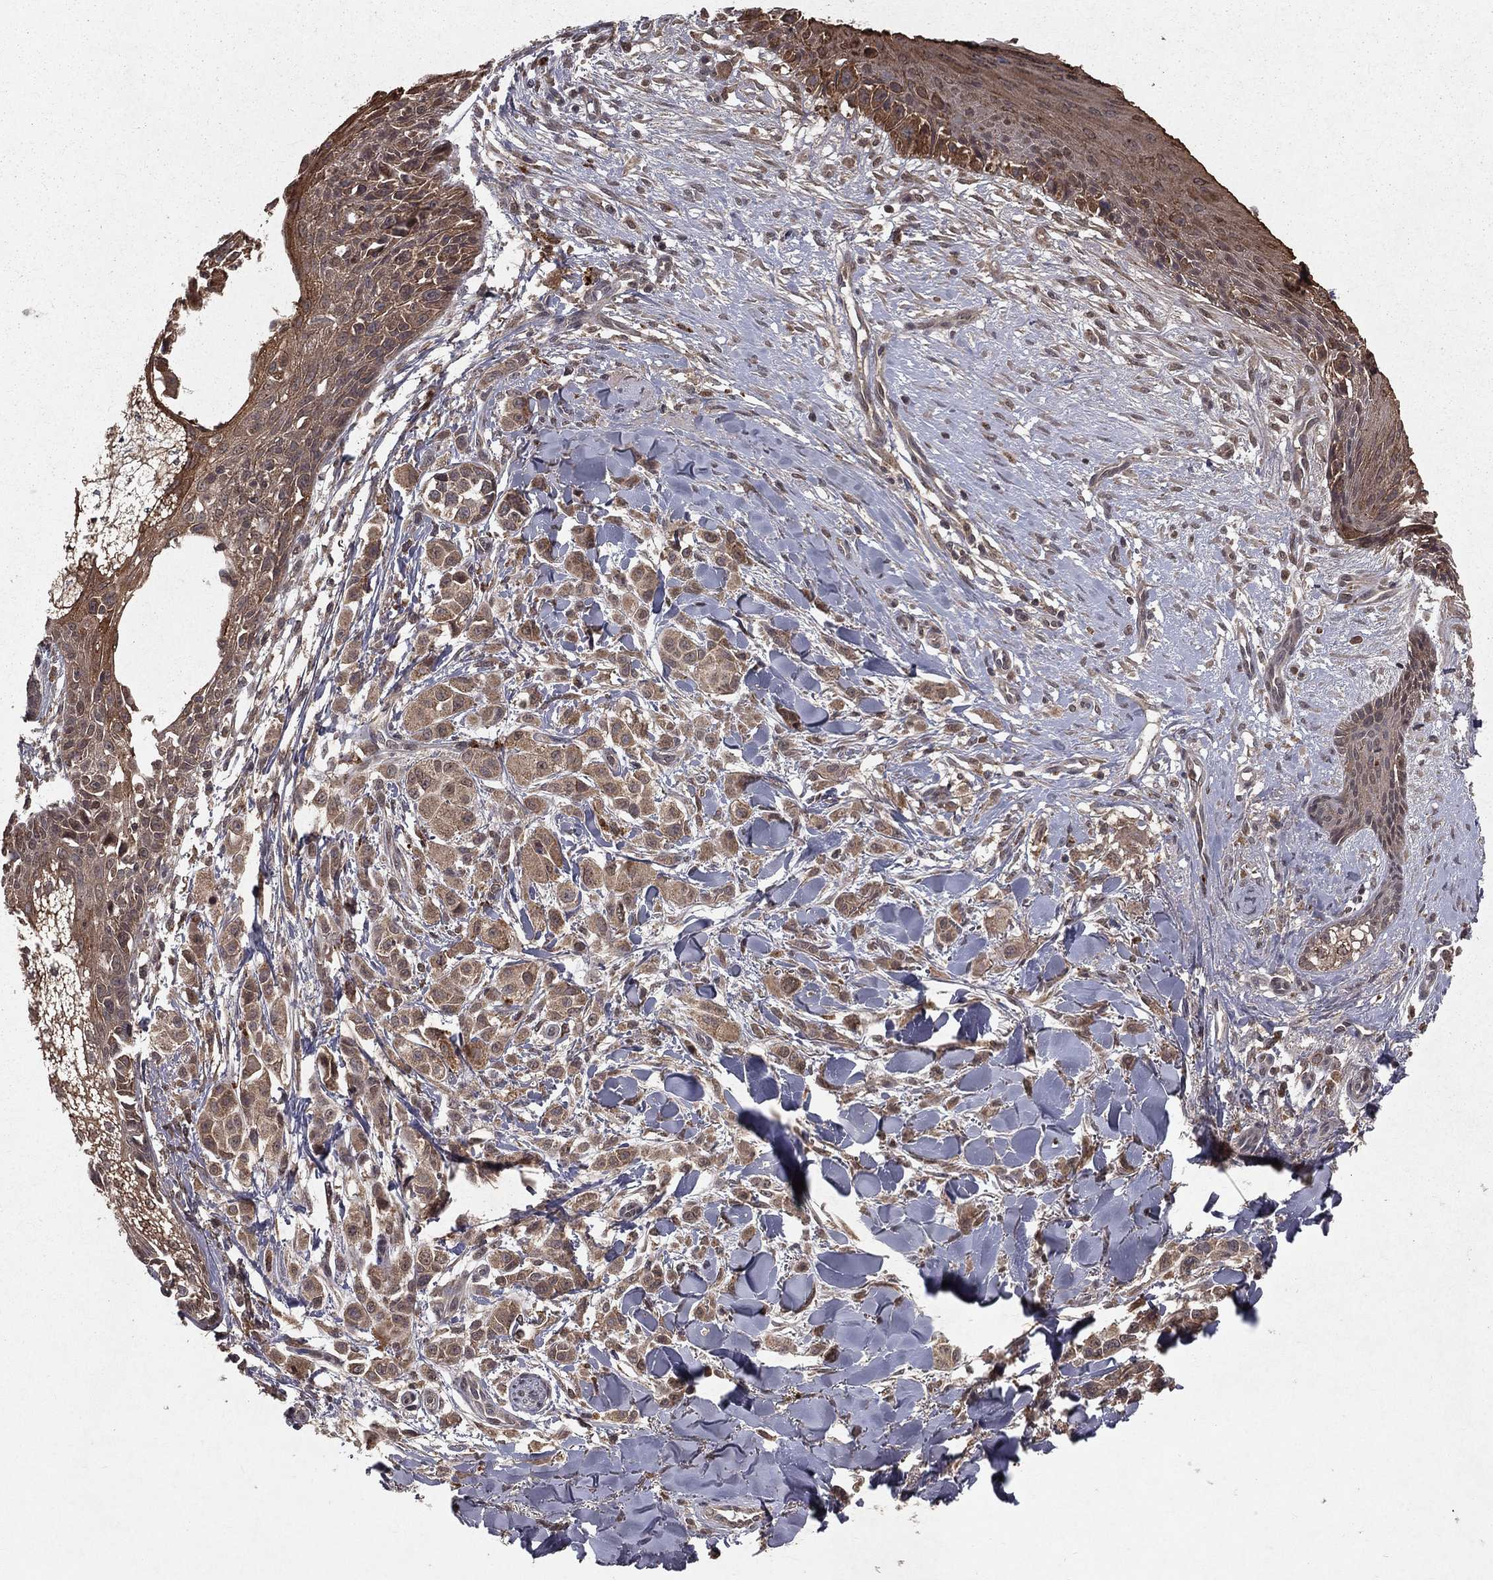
{"staining": {"intensity": "weak", "quantity": ">75%", "location": "cytoplasmic/membranous"}, "tissue": "melanoma", "cell_type": "Tumor cells", "image_type": "cancer", "snomed": [{"axis": "morphology", "description": "Malignant melanoma, NOS"}, {"axis": "topography", "description": "Skin"}], "caption": "Brown immunohistochemical staining in malignant melanoma demonstrates weak cytoplasmic/membranous staining in about >75% of tumor cells. Immunohistochemistry stains the protein of interest in brown and the nuclei are stained blue.", "gene": "ZDHHC15", "patient": {"sex": "male", "age": 57}}